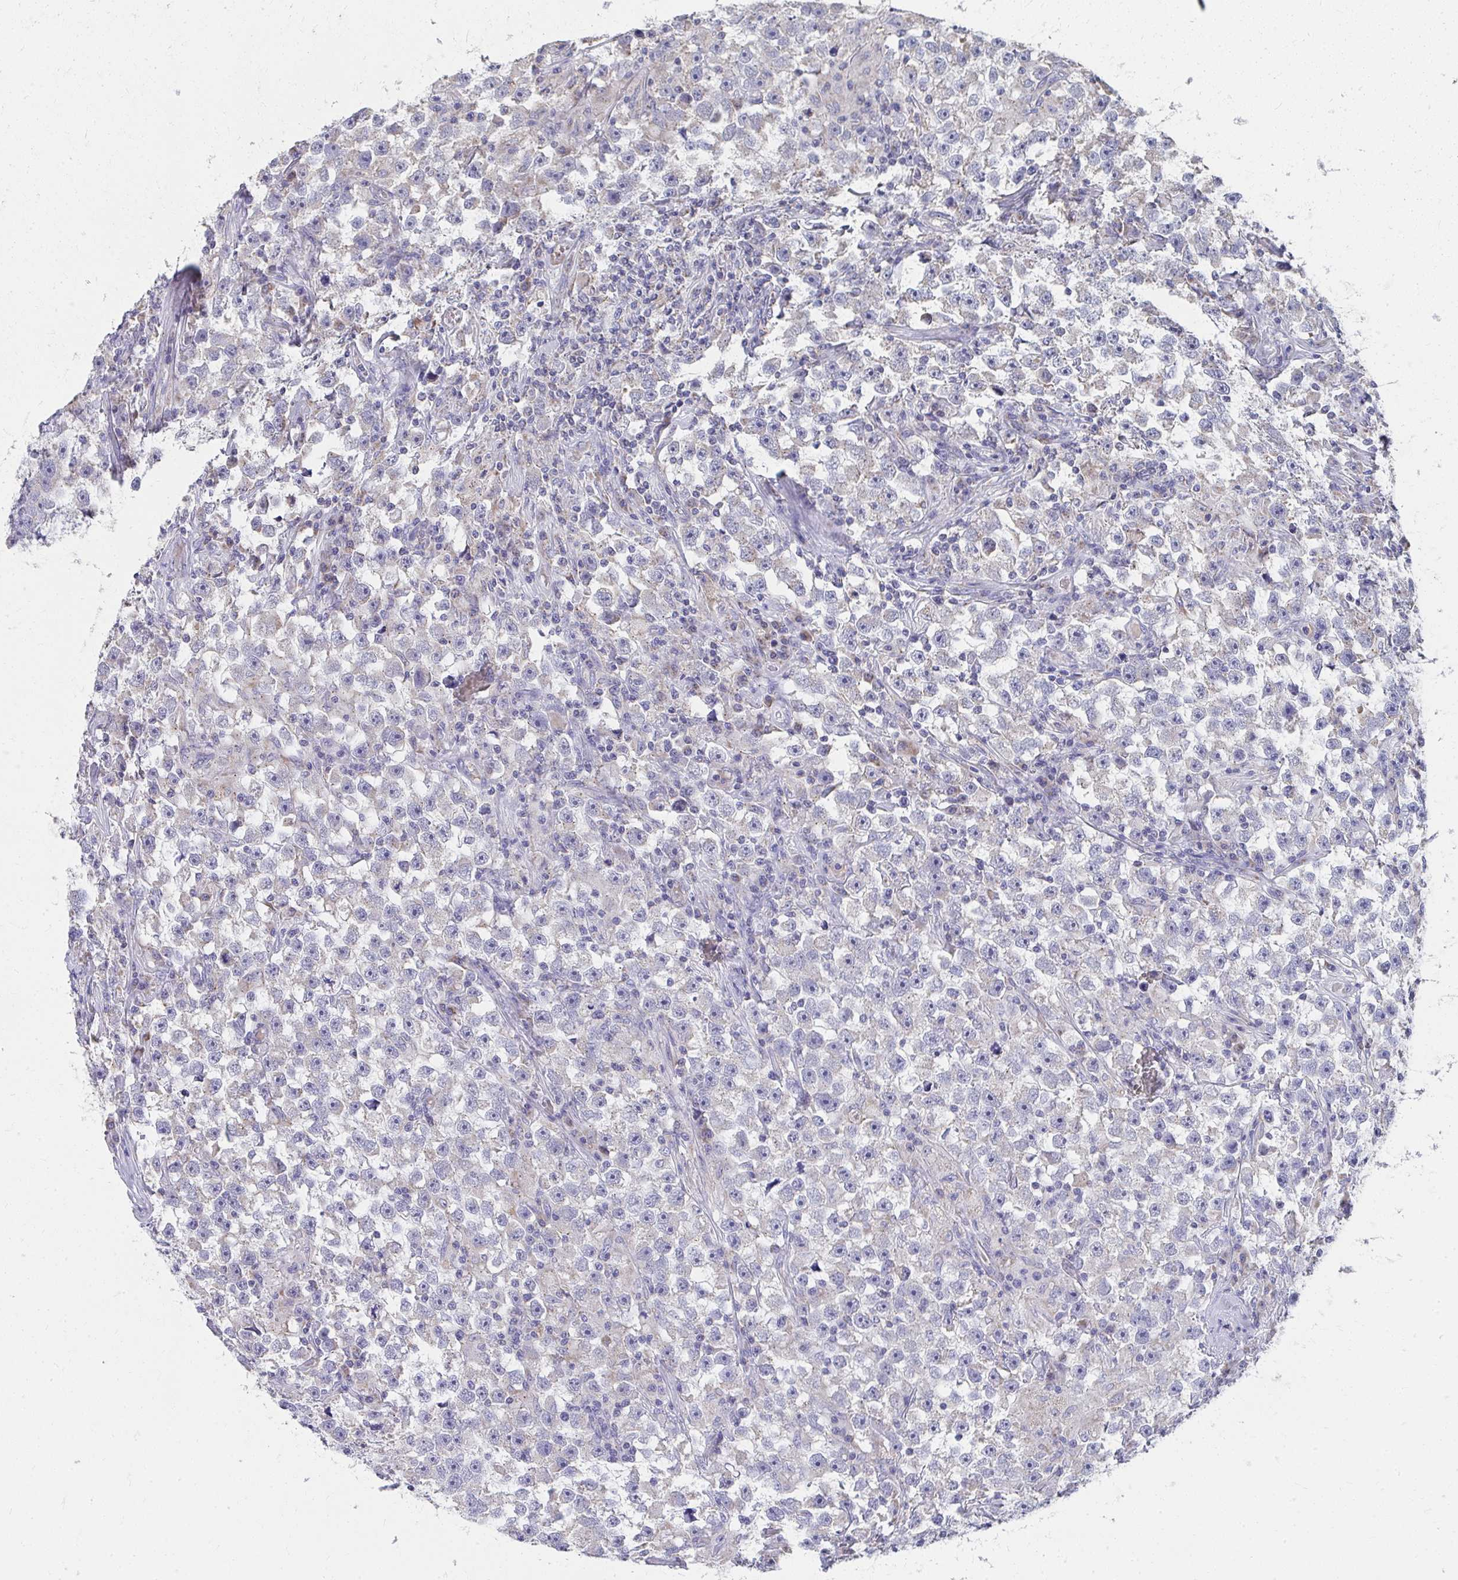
{"staining": {"intensity": "negative", "quantity": "none", "location": "none"}, "tissue": "testis cancer", "cell_type": "Tumor cells", "image_type": "cancer", "snomed": [{"axis": "morphology", "description": "Seminoma, NOS"}, {"axis": "topography", "description": "Testis"}], "caption": "Protein analysis of testis cancer reveals no significant staining in tumor cells. Nuclei are stained in blue.", "gene": "TMPRSS2", "patient": {"sex": "male", "age": 33}}